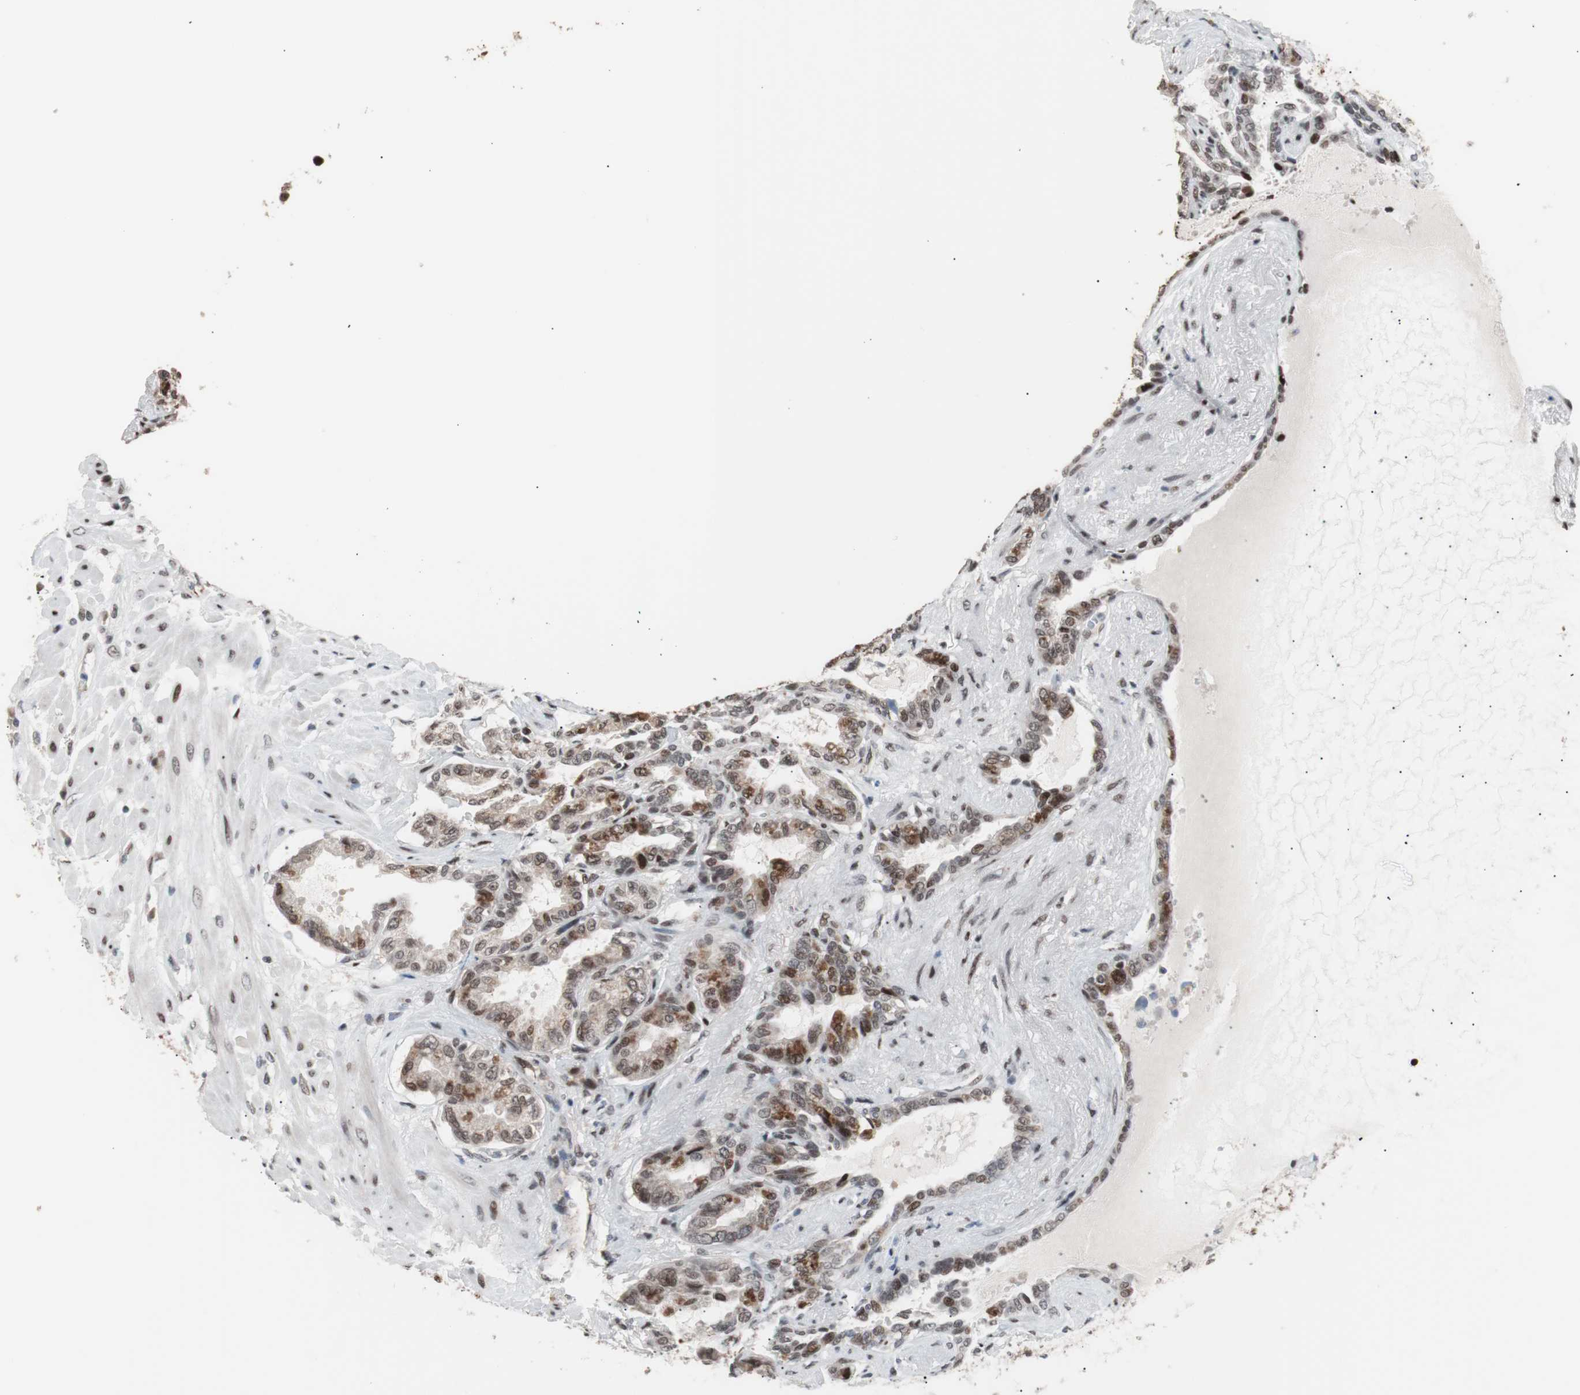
{"staining": {"intensity": "moderate", "quantity": "25%-75%", "location": "nuclear"}, "tissue": "seminal vesicle", "cell_type": "Glandular cells", "image_type": "normal", "snomed": [{"axis": "morphology", "description": "Normal tissue, NOS"}, {"axis": "topography", "description": "Seminal veicle"}], "caption": "A histopathology image showing moderate nuclear positivity in approximately 25%-75% of glandular cells in unremarkable seminal vesicle, as visualized by brown immunohistochemical staining.", "gene": "POGZ", "patient": {"sex": "male", "age": 61}}